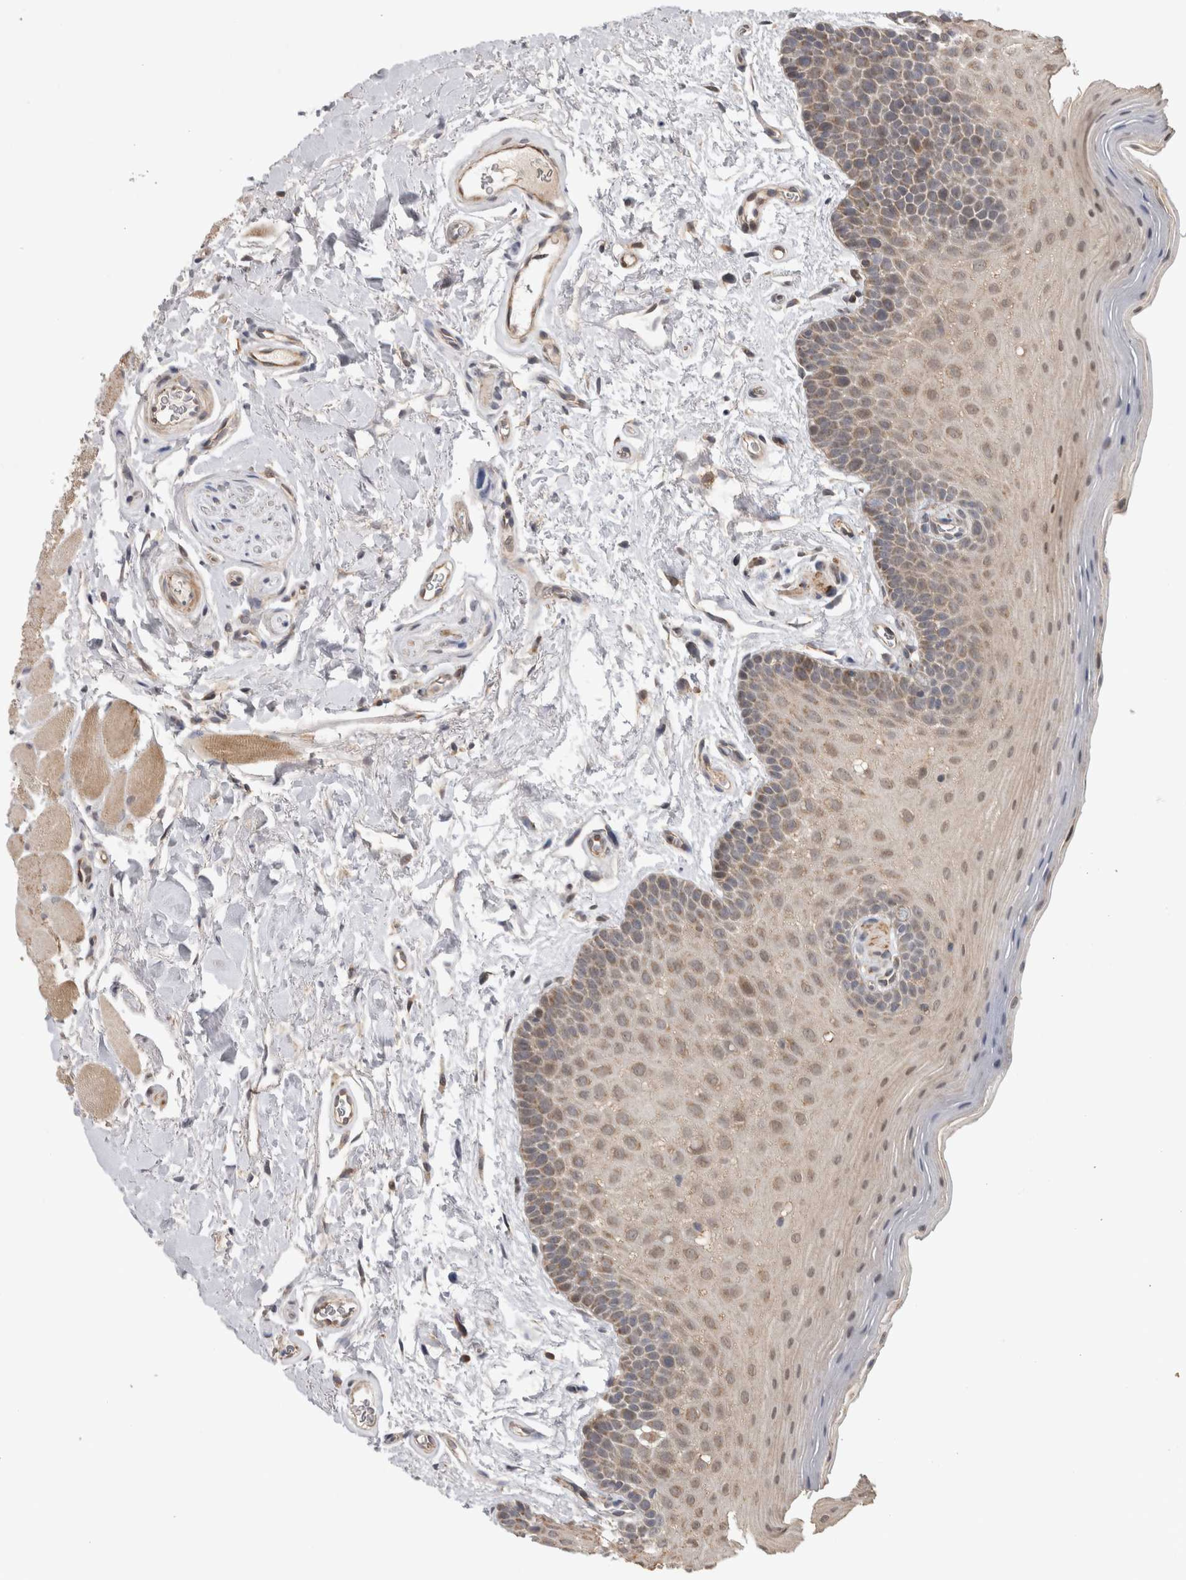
{"staining": {"intensity": "weak", "quantity": ">75%", "location": "cytoplasmic/membranous"}, "tissue": "oral mucosa", "cell_type": "Squamous epithelial cells", "image_type": "normal", "snomed": [{"axis": "morphology", "description": "Normal tissue, NOS"}, {"axis": "topography", "description": "Oral tissue"}], "caption": "The micrograph reveals immunohistochemical staining of unremarkable oral mucosa. There is weak cytoplasmic/membranous staining is seen in approximately >75% of squamous epithelial cells.", "gene": "KCNIP1", "patient": {"sex": "male", "age": 62}}